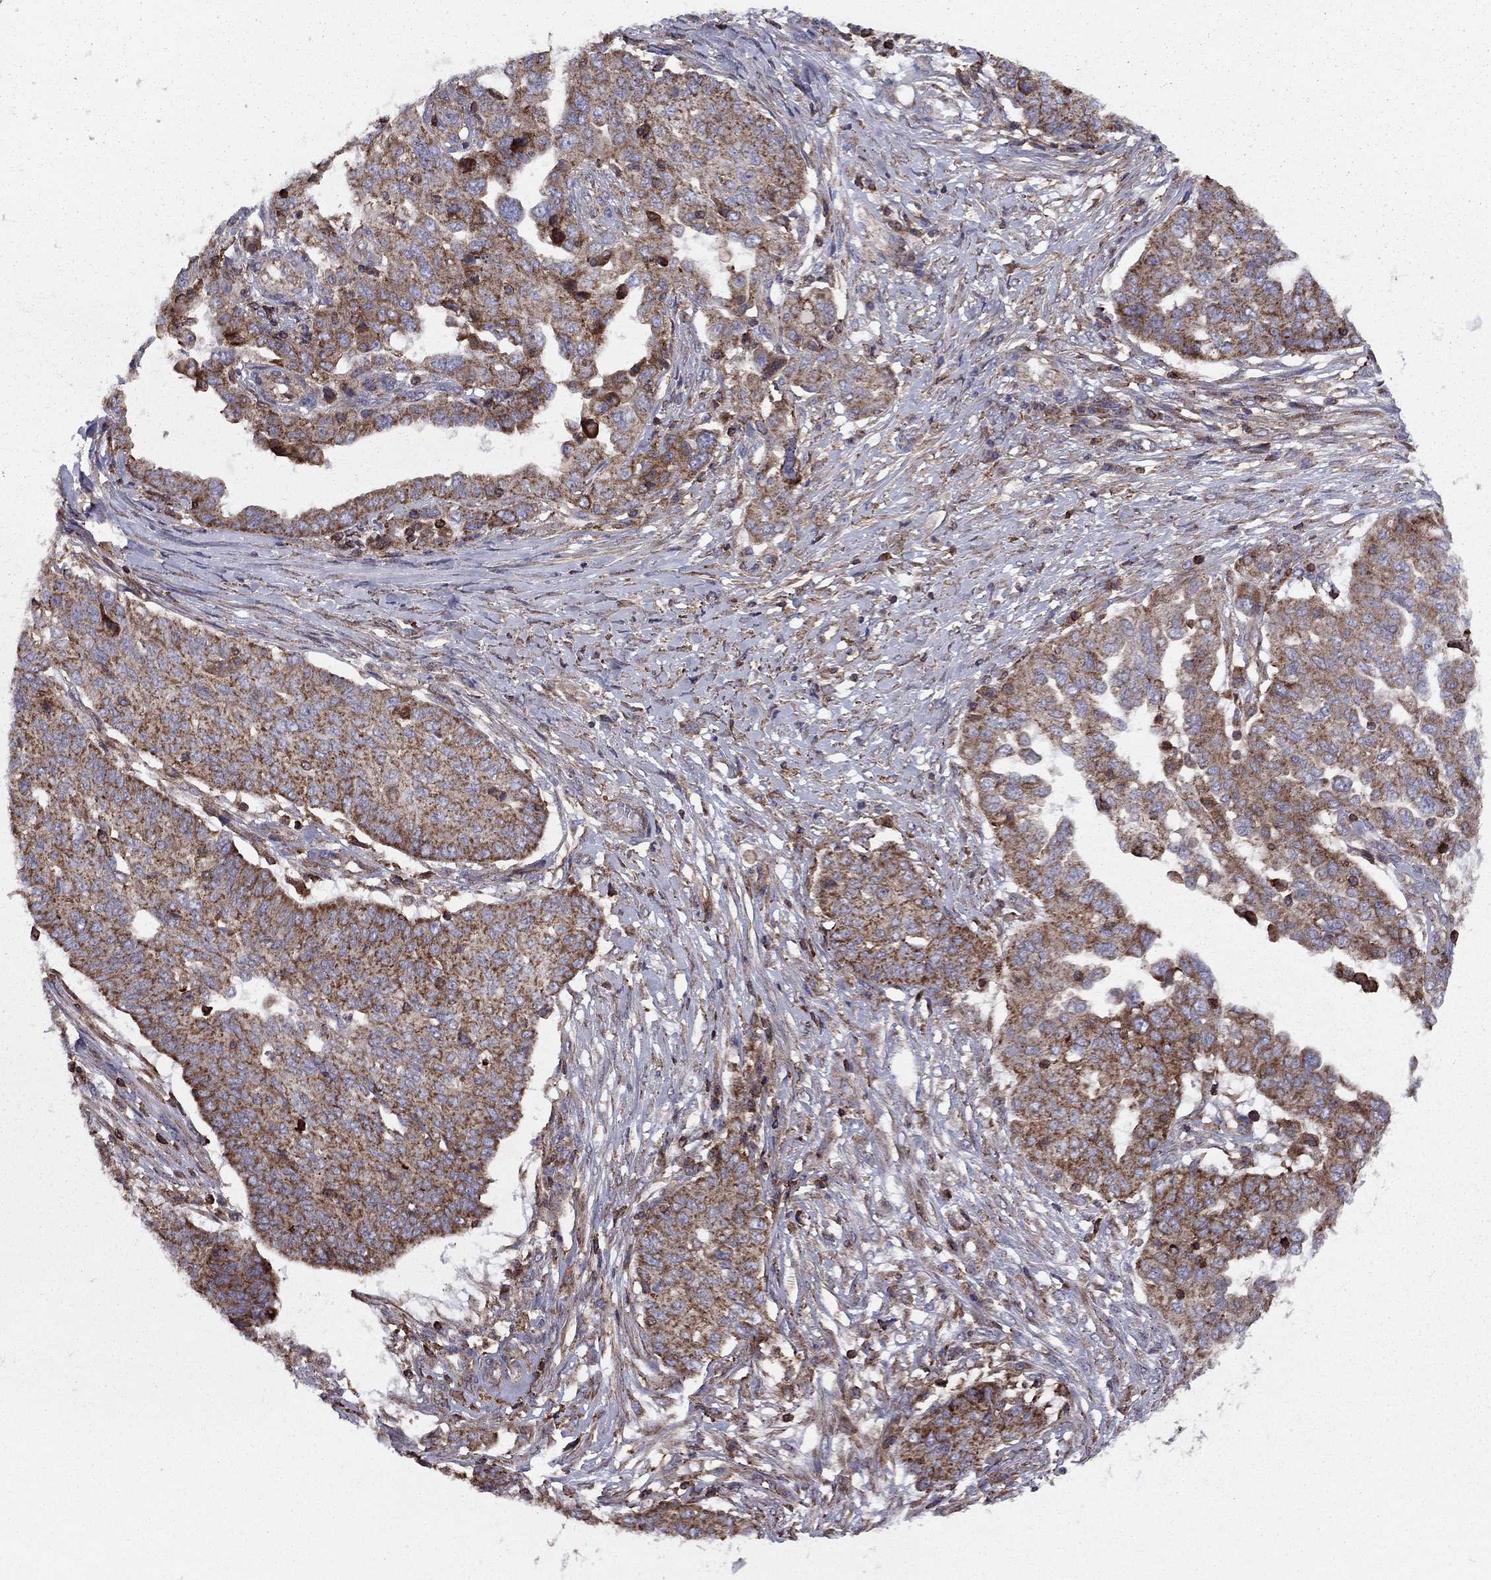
{"staining": {"intensity": "moderate", "quantity": "25%-75%", "location": "cytoplasmic/membranous"}, "tissue": "ovarian cancer", "cell_type": "Tumor cells", "image_type": "cancer", "snomed": [{"axis": "morphology", "description": "Cystadenocarcinoma, serous, NOS"}, {"axis": "topography", "description": "Ovary"}], "caption": "IHC image of neoplastic tissue: human ovarian serous cystadenocarcinoma stained using IHC exhibits medium levels of moderate protein expression localized specifically in the cytoplasmic/membranous of tumor cells, appearing as a cytoplasmic/membranous brown color.", "gene": "ALG6", "patient": {"sex": "female", "age": 67}}